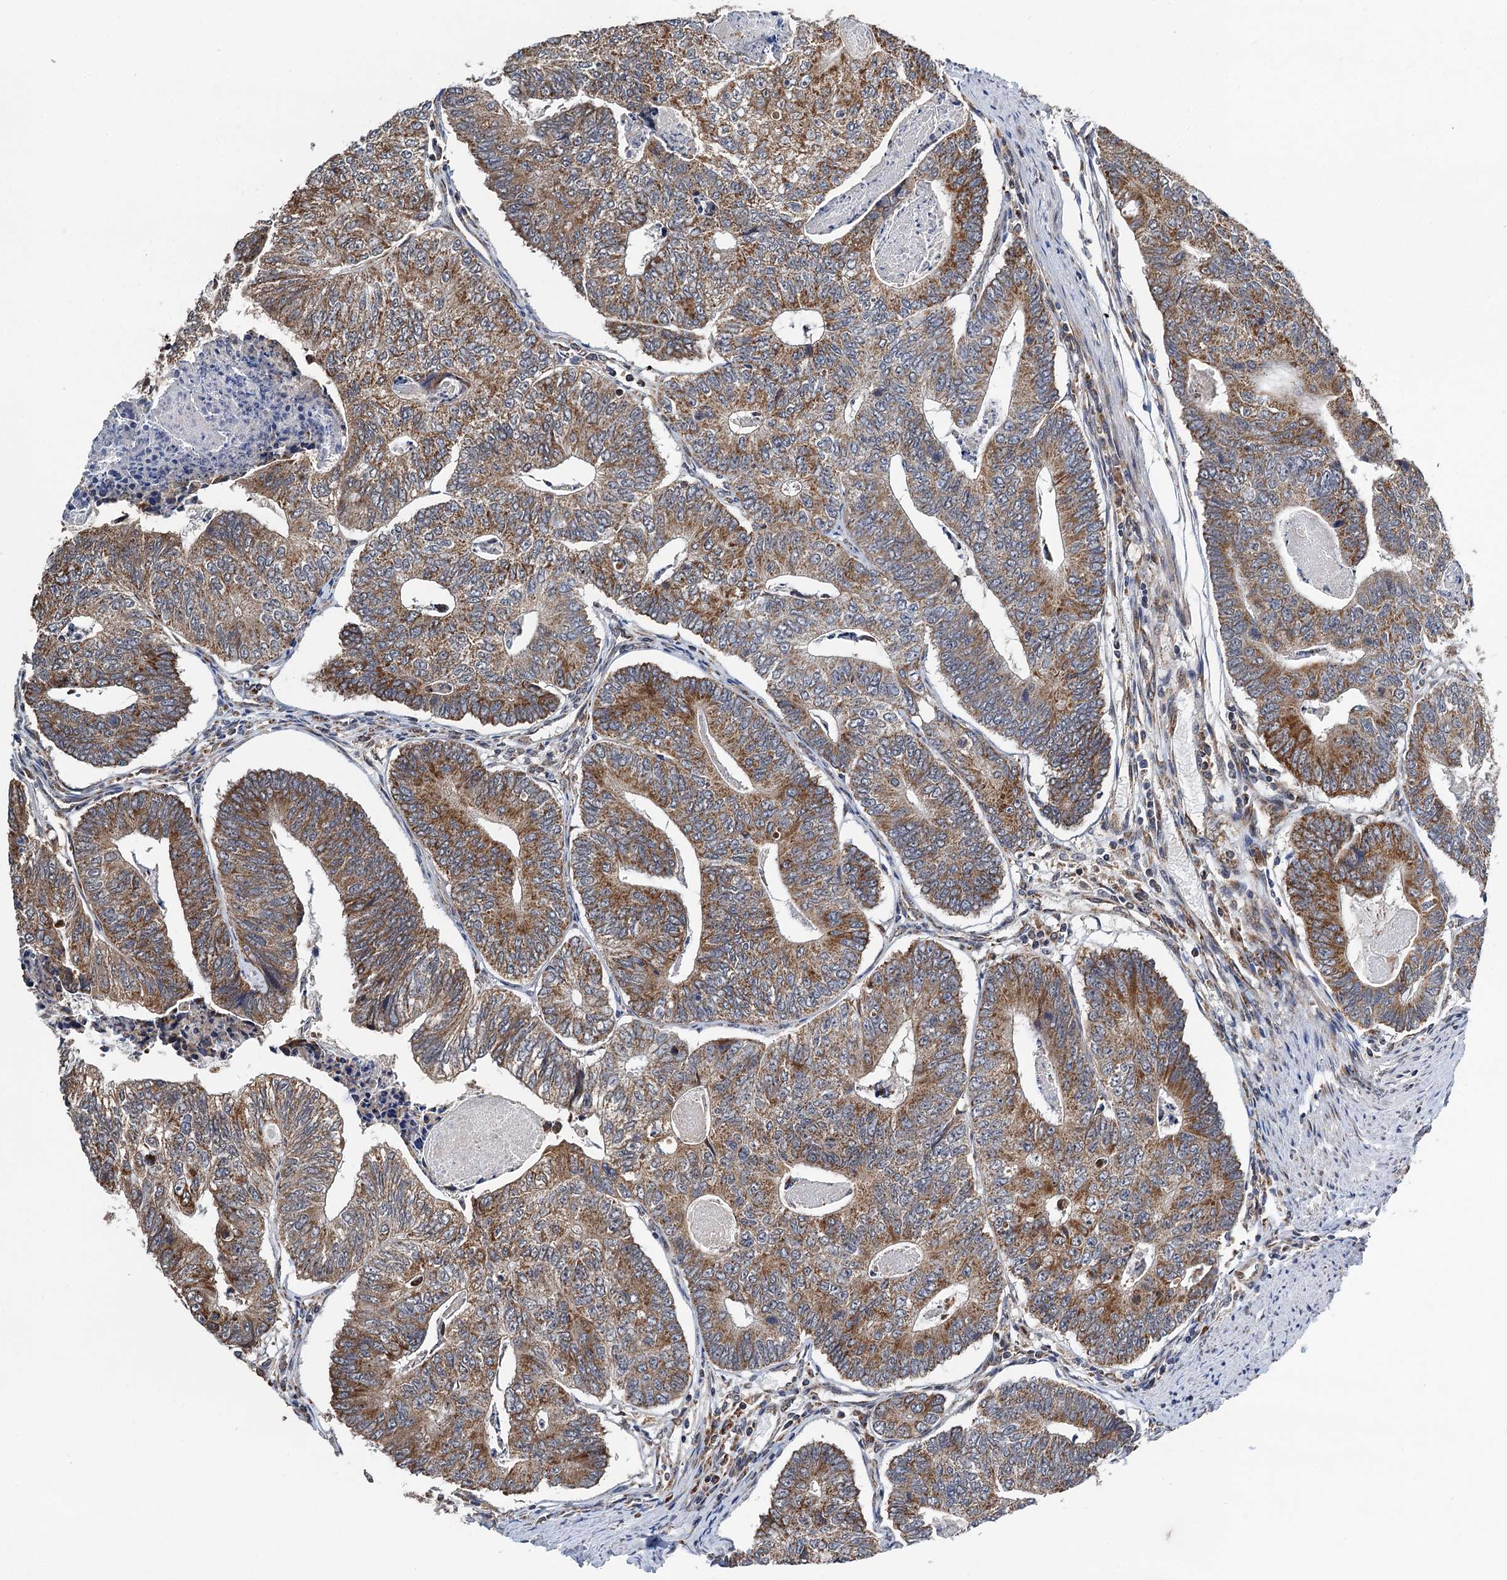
{"staining": {"intensity": "moderate", "quantity": ">75%", "location": "cytoplasmic/membranous"}, "tissue": "colorectal cancer", "cell_type": "Tumor cells", "image_type": "cancer", "snomed": [{"axis": "morphology", "description": "Adenocarcinoma, NOS"}, {"axis": "topography", "description": "Colon"}], "caption": "A brown stain labels moderate cytoplasmic/membranous staining of a protein in colorectal adenocarcinoma tumor cells.", "gene": "CMPK2", "patient": {"sex": "female", "age": 67}}